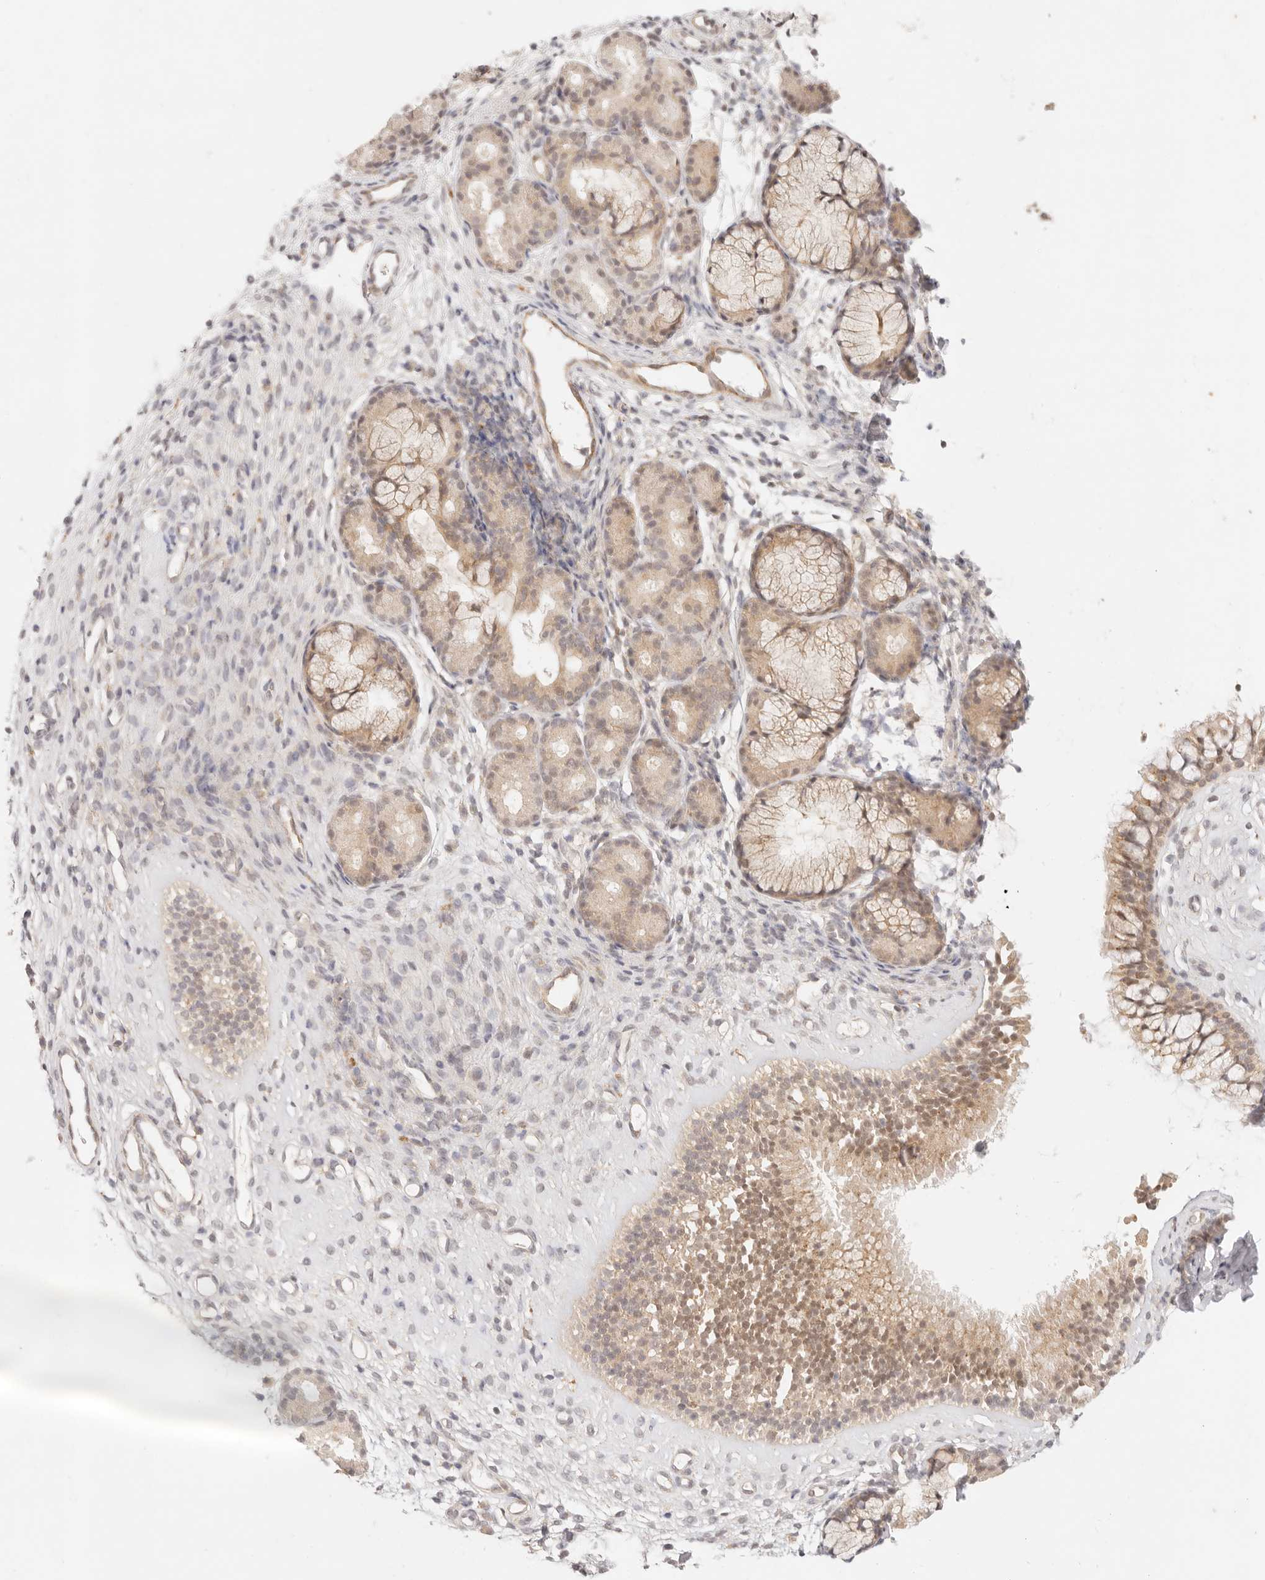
{"staining": {"intensity": "moderate", "quantity": ">75%", "location": "cytoplasmic/membranous,nuclear"}, "tissue": "nasopharynx", "cell_type": "Respiratory epithelial cells", "image_type": "normal", "snomed": [{"axis": "morphology", "description": "Normal tissue, NOS"}, {"axis": "morphology", "description": "Inflammation, NOS"}, {"axis": "topography", "description": "Nasopharynx"}], "caption": "IHC micrograph of normal human nasopharynx stained for a protein (brown), which shows medium levels of moderate cytoplasmic/membranous,nuclear staining in approximately >75% of respiratory epithelial cells.", "gene": "GPR156", "patient": {"sex": "female", "age": 19}}